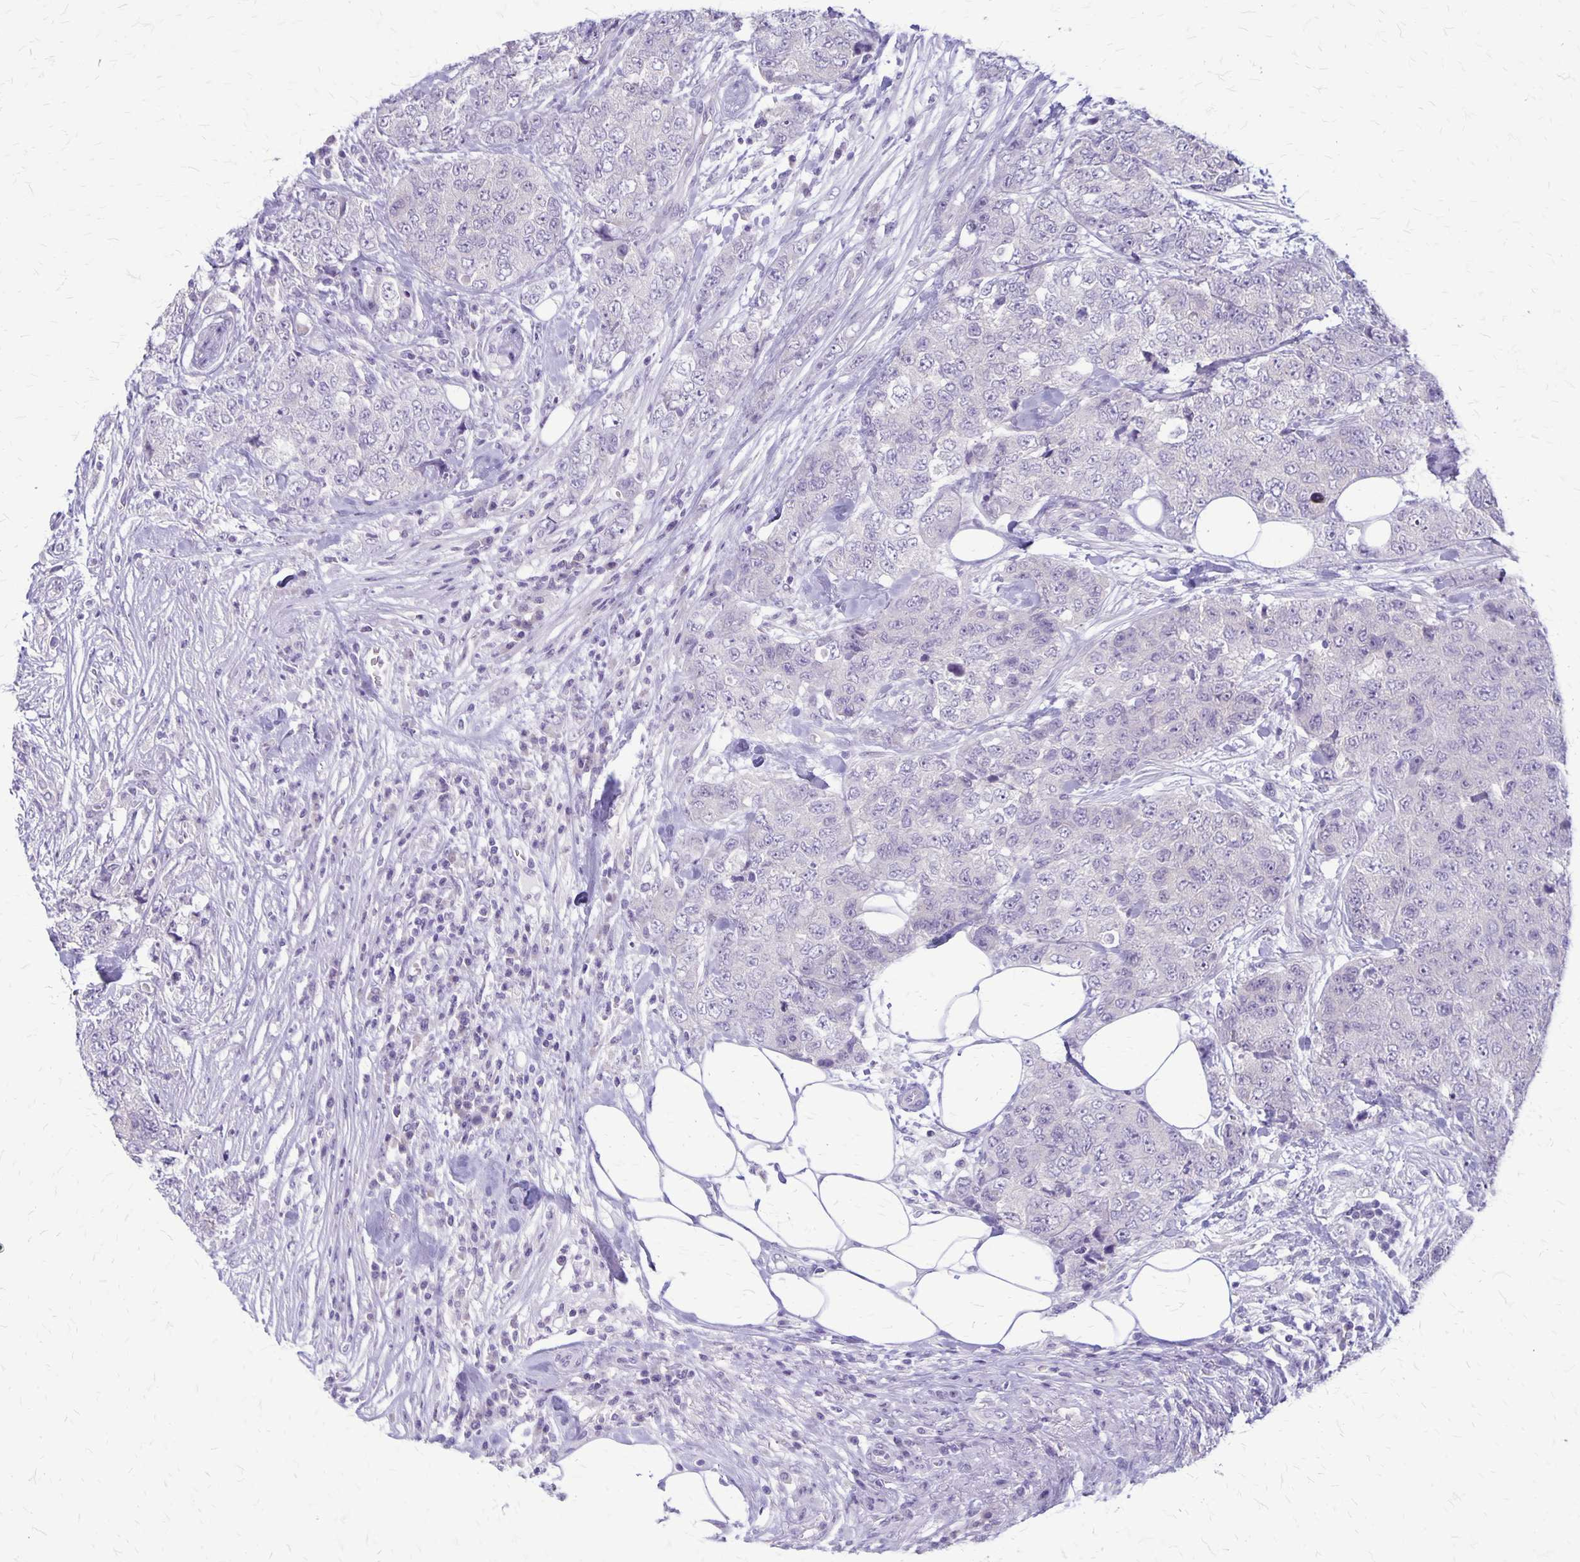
{"staining": {"intensity": "negative", "quantity": "none", "location": "none"}, "tissue": "urothelial cancer", "cell_type": "Tumor cells", "image_type": "cancer", "snomed": [{"axis": "morphology", "description": "Urothelial carcinoma, High grade"}, {"axis": "topography", "description": "Urinary bladder"}], "caption": "Immunohistochemistry (IHC) of human urothelial cancer reveals no expression in tumor cells.", "gene": "PLXNB3", "patient": {"sex": "female", "age": 78}}